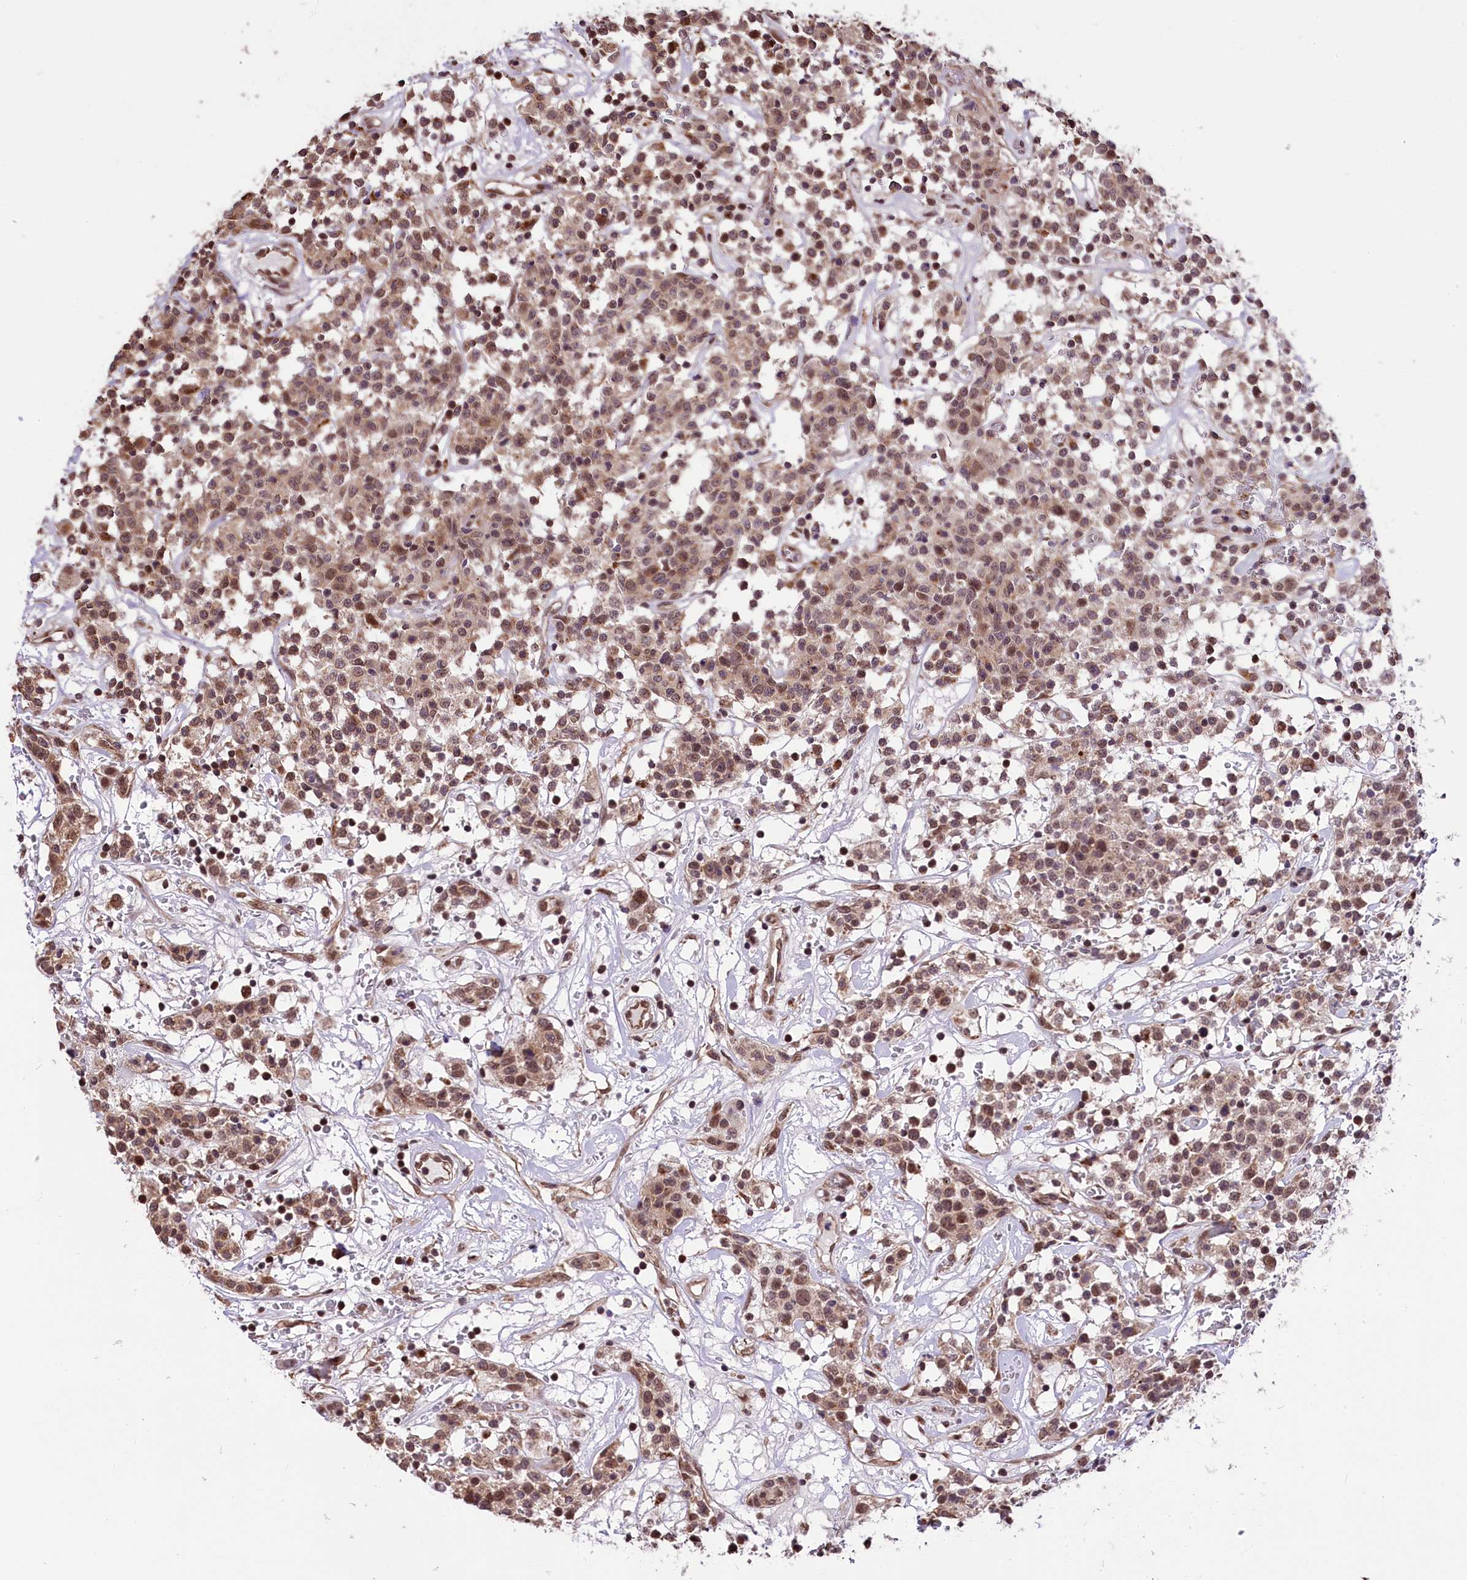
{"staining": {"intensity": "weak", "quantity": ">75%", "location": "cytoplasmic/membranous,nuclear"}, "tissue": "lymphoma", "cell_type": "Tumor cells", "image_type": "cancer", "snomed": [{"axis": "morphology", "description": "Malignant lymphoma, non-Hodgkin's type, Low grade"}, {"axis": "topography", "description": "Small intestine"}], "caption": "The micrograph shows staining of lymphoma, revealing weak cytoplasmic/membranous and nuclear protein positivity (brown color) within tumor cells. Ihc stains the protein of interest in brown and the nuclei are stained blue.", "gene": "MRPL54", "patient": {"sex": "female", "age": 59}}